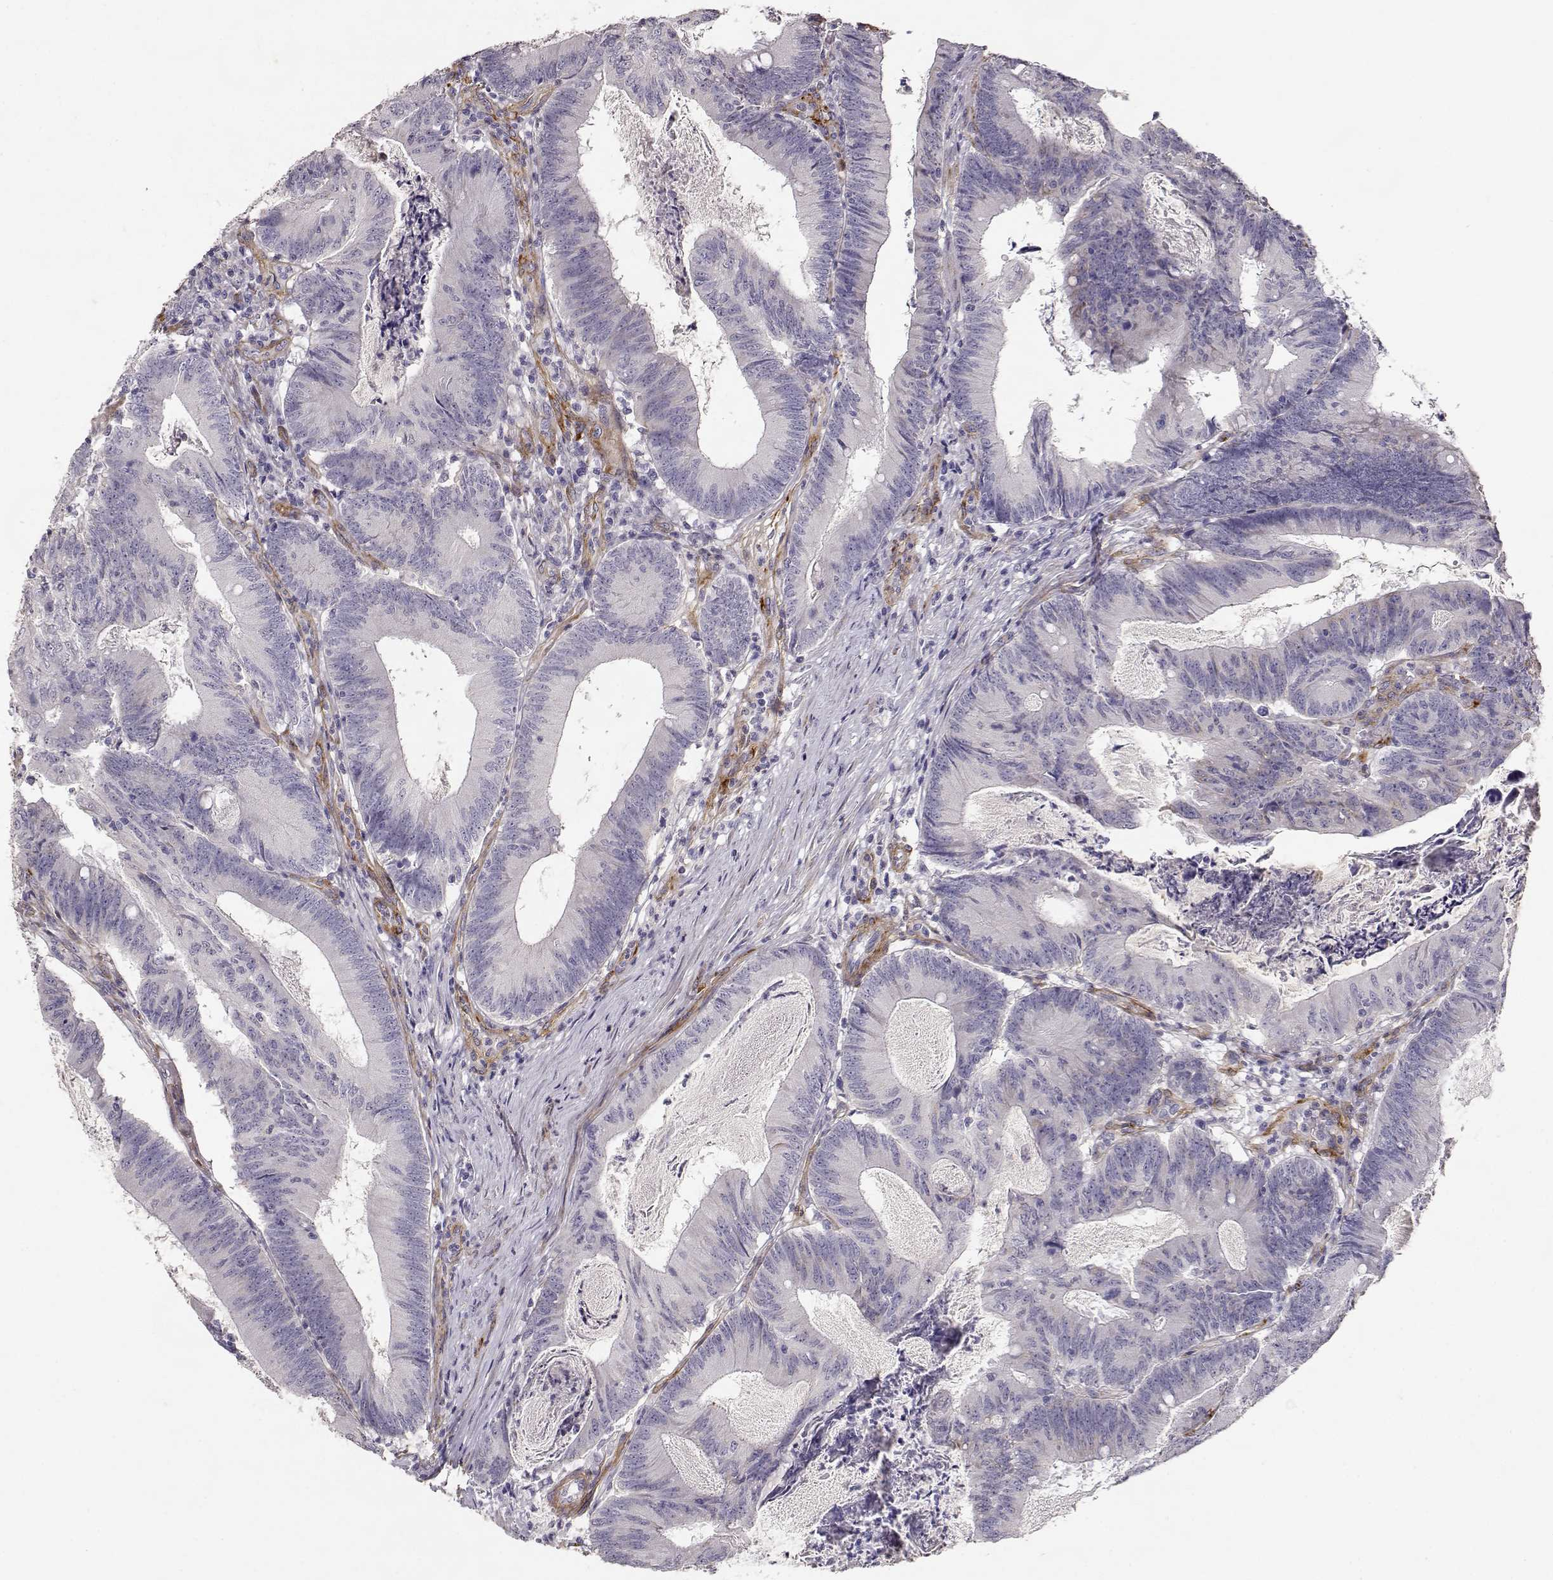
{"staining": {"intensity": "negative", "quantity": "none", "location": "none"}, "tissue": "colorectal cancer", "cell_type": "Tumor cells", "image_type": "cancer", "snomed": [{"axis": "morphology", "description": "Adenocarcinoma, NOS"}, {"axis": "topography", "description": "Colon"}], "caption": "Colorectal cancer stained for a protein using immunohistochemistry (IHC) demonstrates no expression tumor cells.", "gene": "LAMC1", "patient": {"sex": "female", "age": 70}}